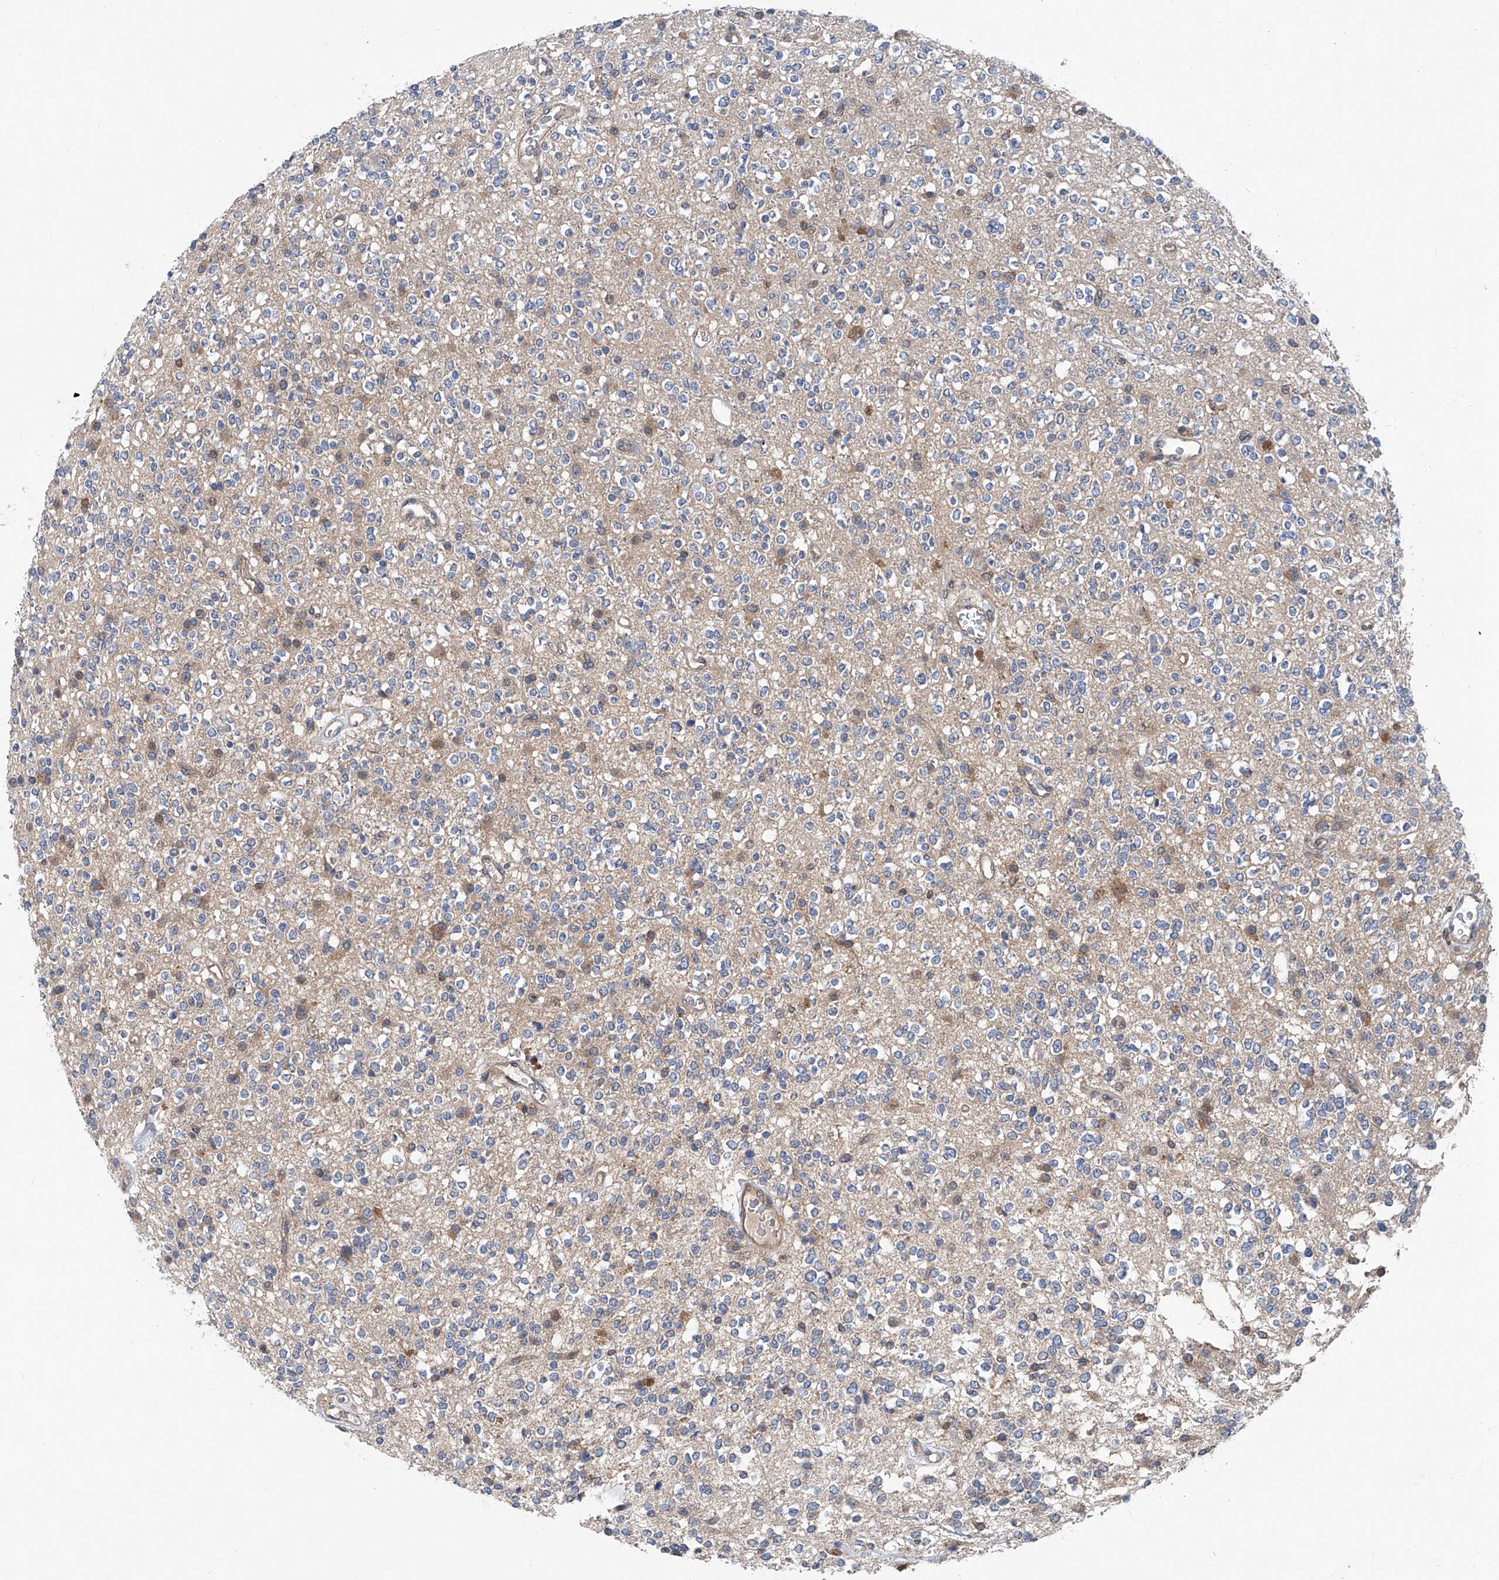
{"staining": {"intensity": "weak", "quantity": "<25%", "location": "cytoplasmic/membranous"}, "tissue": "glioma", "cell_type": "Tumor cells", "image_type": "cancer", "snomed": [{"axis": "morphology", "description": "Glioma, malignant, High grade"}, {"axis": "topography", "description": "Brain"}], "caption": "Immunohistochemistry (IHC) histopathology image of neoplastic tissue: human malignant glioma (high-grade) stained with DAB (3,3'-diaminobenzidine) reveals no significant protein expression in tumor cells. (DAB (3,3'-diaminobenzidine) immunohistochemistry (IHC) visualized using brightfield microscopy, high magnification).", "gene": "TRIM38", "patient": {"sex": "male", "age": 34}}